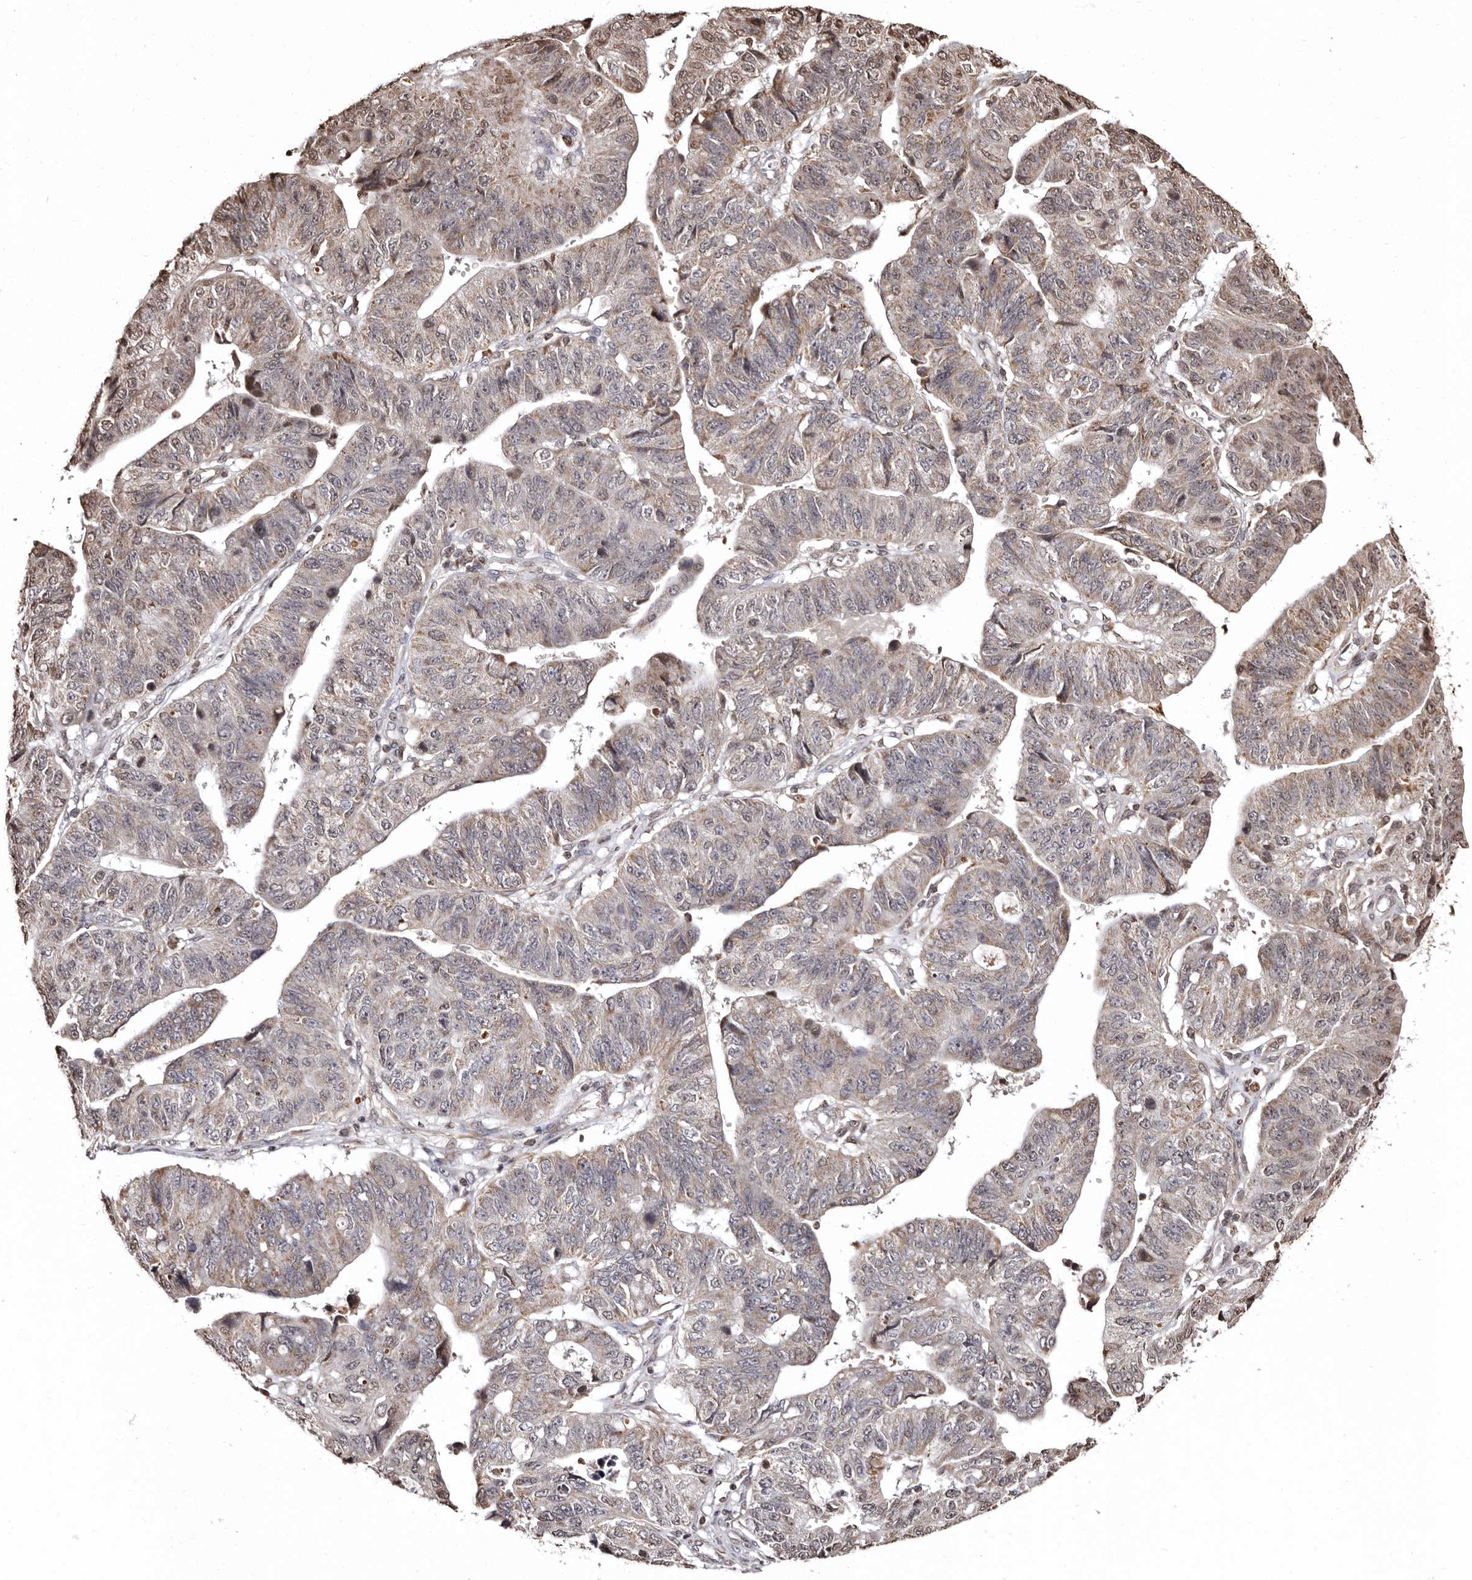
{"staining": {"intensity": "weak", "quantity": "<25%", "location": "cytoplasmic/membranous"}, "tissue": "stomach cancer", "cell_type": "Tumor cells", "image_type": "cancer", "snomed": [{"axis": "morphology", "description": "Adenocarcinoma, NOS"}, {"axis": "topography", "description": "Stomach"}], "caption": "An IHC image of stomach cancer is shown. There is no staining in tumor cells of stomach cancer.", "gene": "CCDC190", "patient": {"sex": "male", "age": 59}}